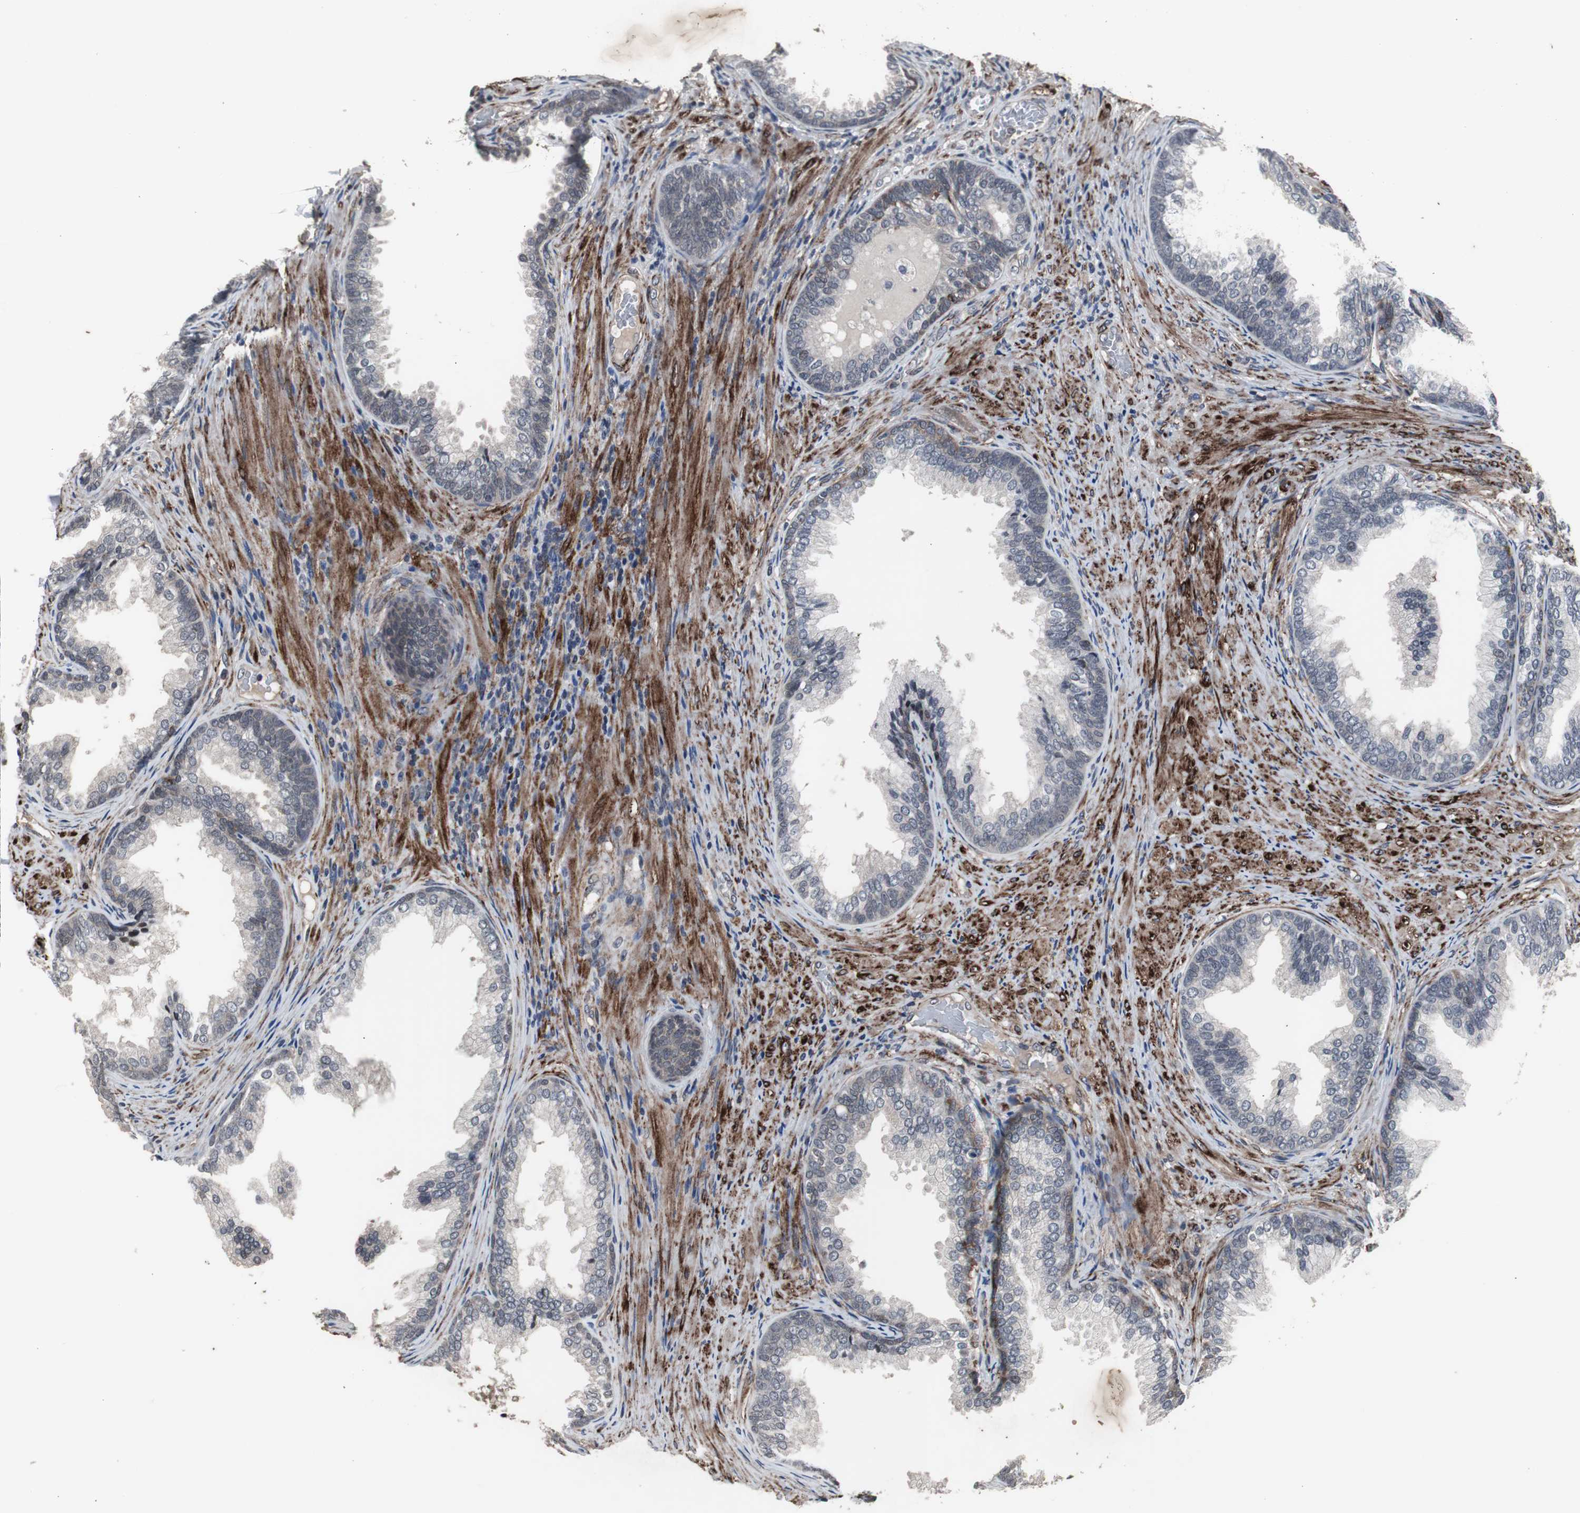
{"staining": {"intensity": "weak", "quantity": ">75%", "location": "cytoplasmic/membranous"}, "tissue": "prostate", "cell_type": "Glandular cells", "image_type": "normal", "snomed": [{"axis": "morphology", "description": "Normal tissue, NOS"}, {"axis": "topography", "description": "Prostate"}], "caption": "A brown stain labels weak cytoplasmic/membranous positivity of a protein in glandular cells of benign human prostate.", "gene": "CRADD", "patient": {"sex": "male", "age": 76}}